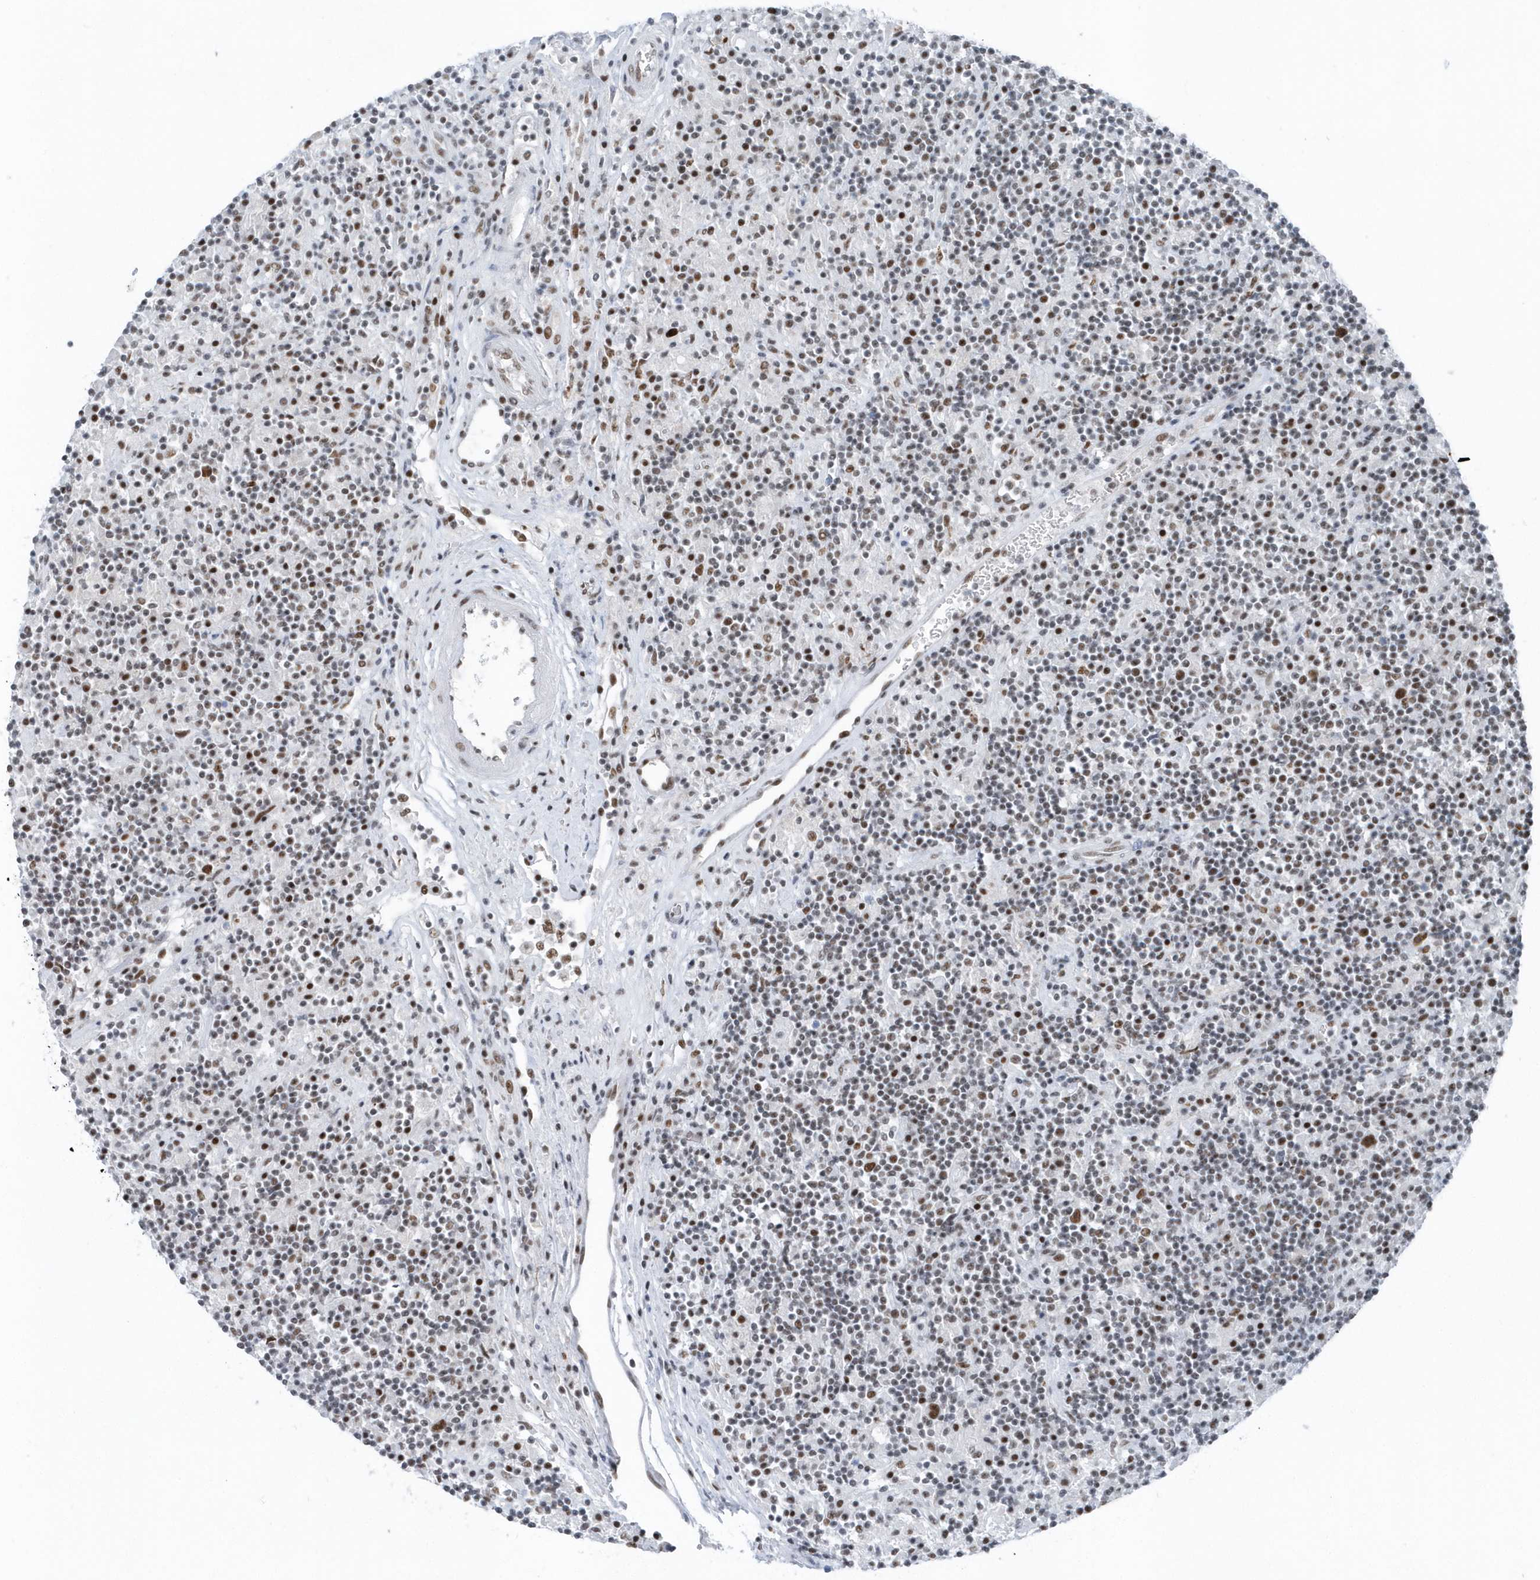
{"staining": {"intensity": "moderate", "quantity": ">75%", "location": "nuclear"}, "tissue": "lymphoma", "cell_type": "Tumor cells", "image_type": "cancer", "snomed": [{"axis": "morphology", "description": "Hodgkin's disease, NOS"}, {"axis": "topography", "description": "Lymph node"}], "caption": "Hodgkin's disease stained with a protein marker reveals moderate staining in tumor cells.", "gene": "FIP1L1", "patient": {"sex": "male", "age": 70}}